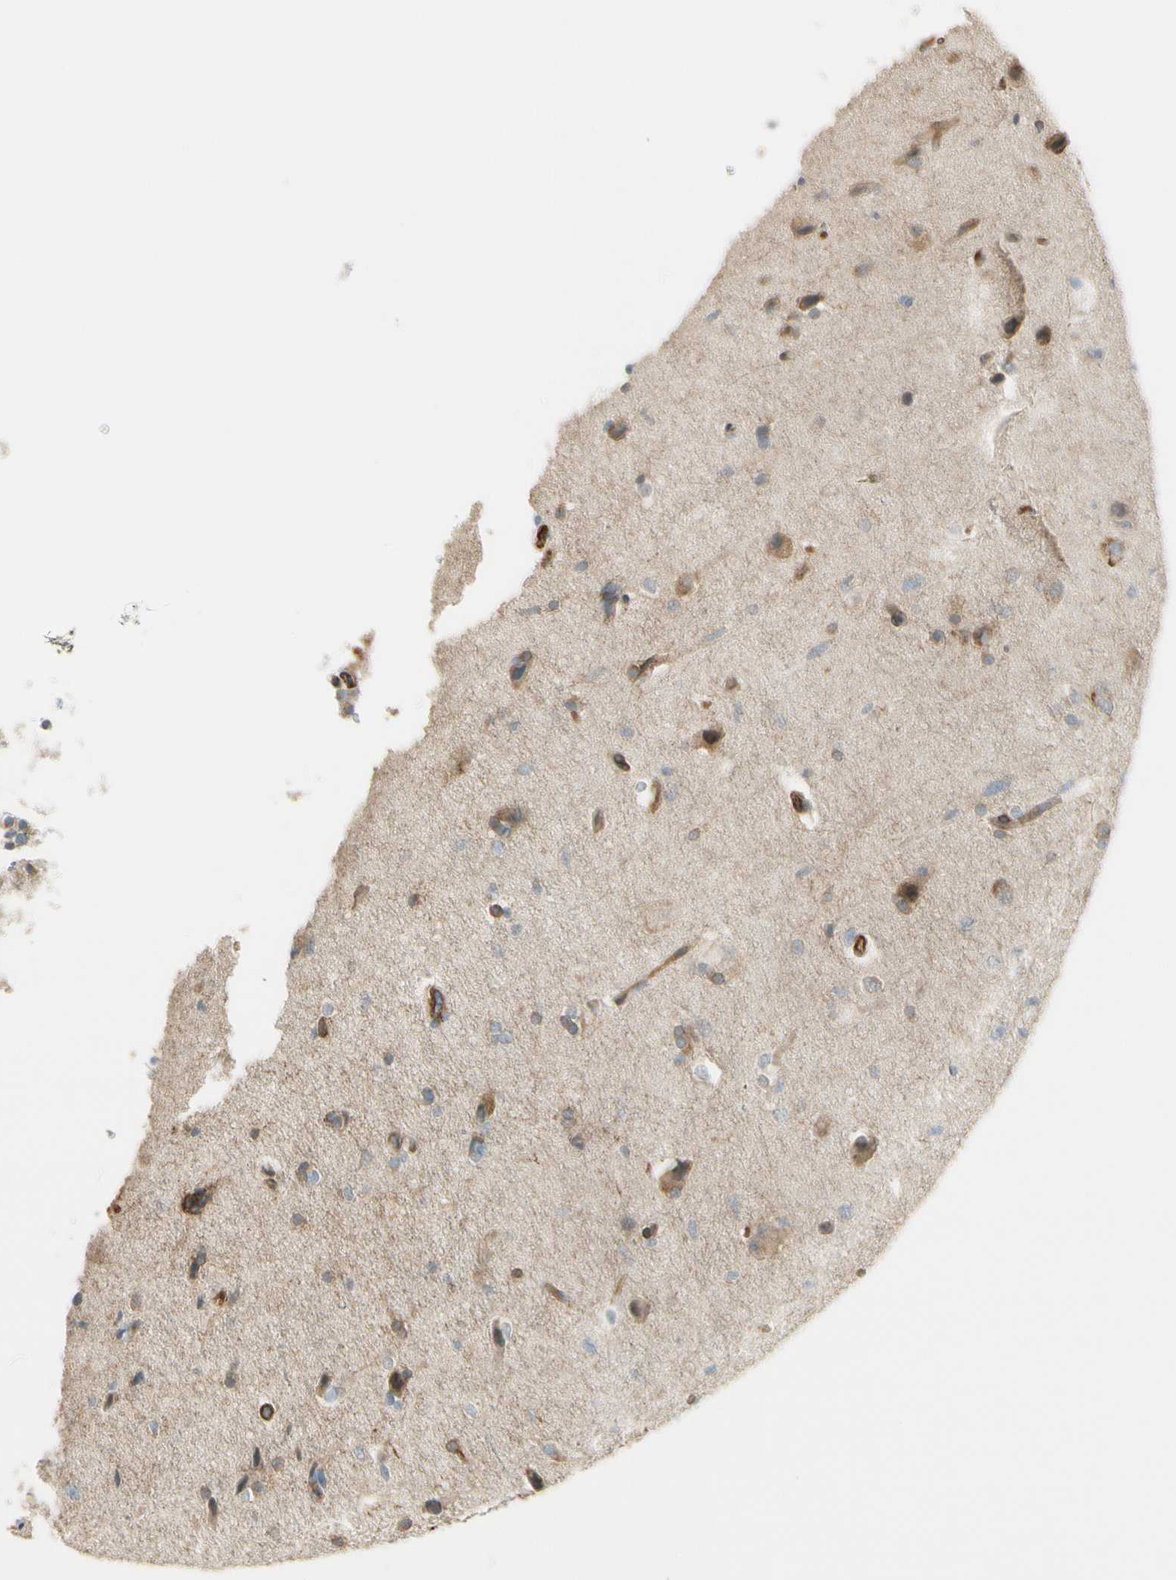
{"staining": {"intensity": "weak", "quantity": "<25%", "location": "cytoplasmic/membranous"}, "tissue": "glioma", "cell_type": "Tumor cells", "image_type": "cancer", "snomed": [{"axis": "morphology", "description": "Glioma, malignant, Low grade"}, {"axis": "topography", "description": "Brain"}], "caption": "The immunohistochemistry image has no significant positivity in tumor cells of malignant glioma (low-grade) tissue.", "gene": "MCAM", "patient": {"sex": "female", "age": 37}}